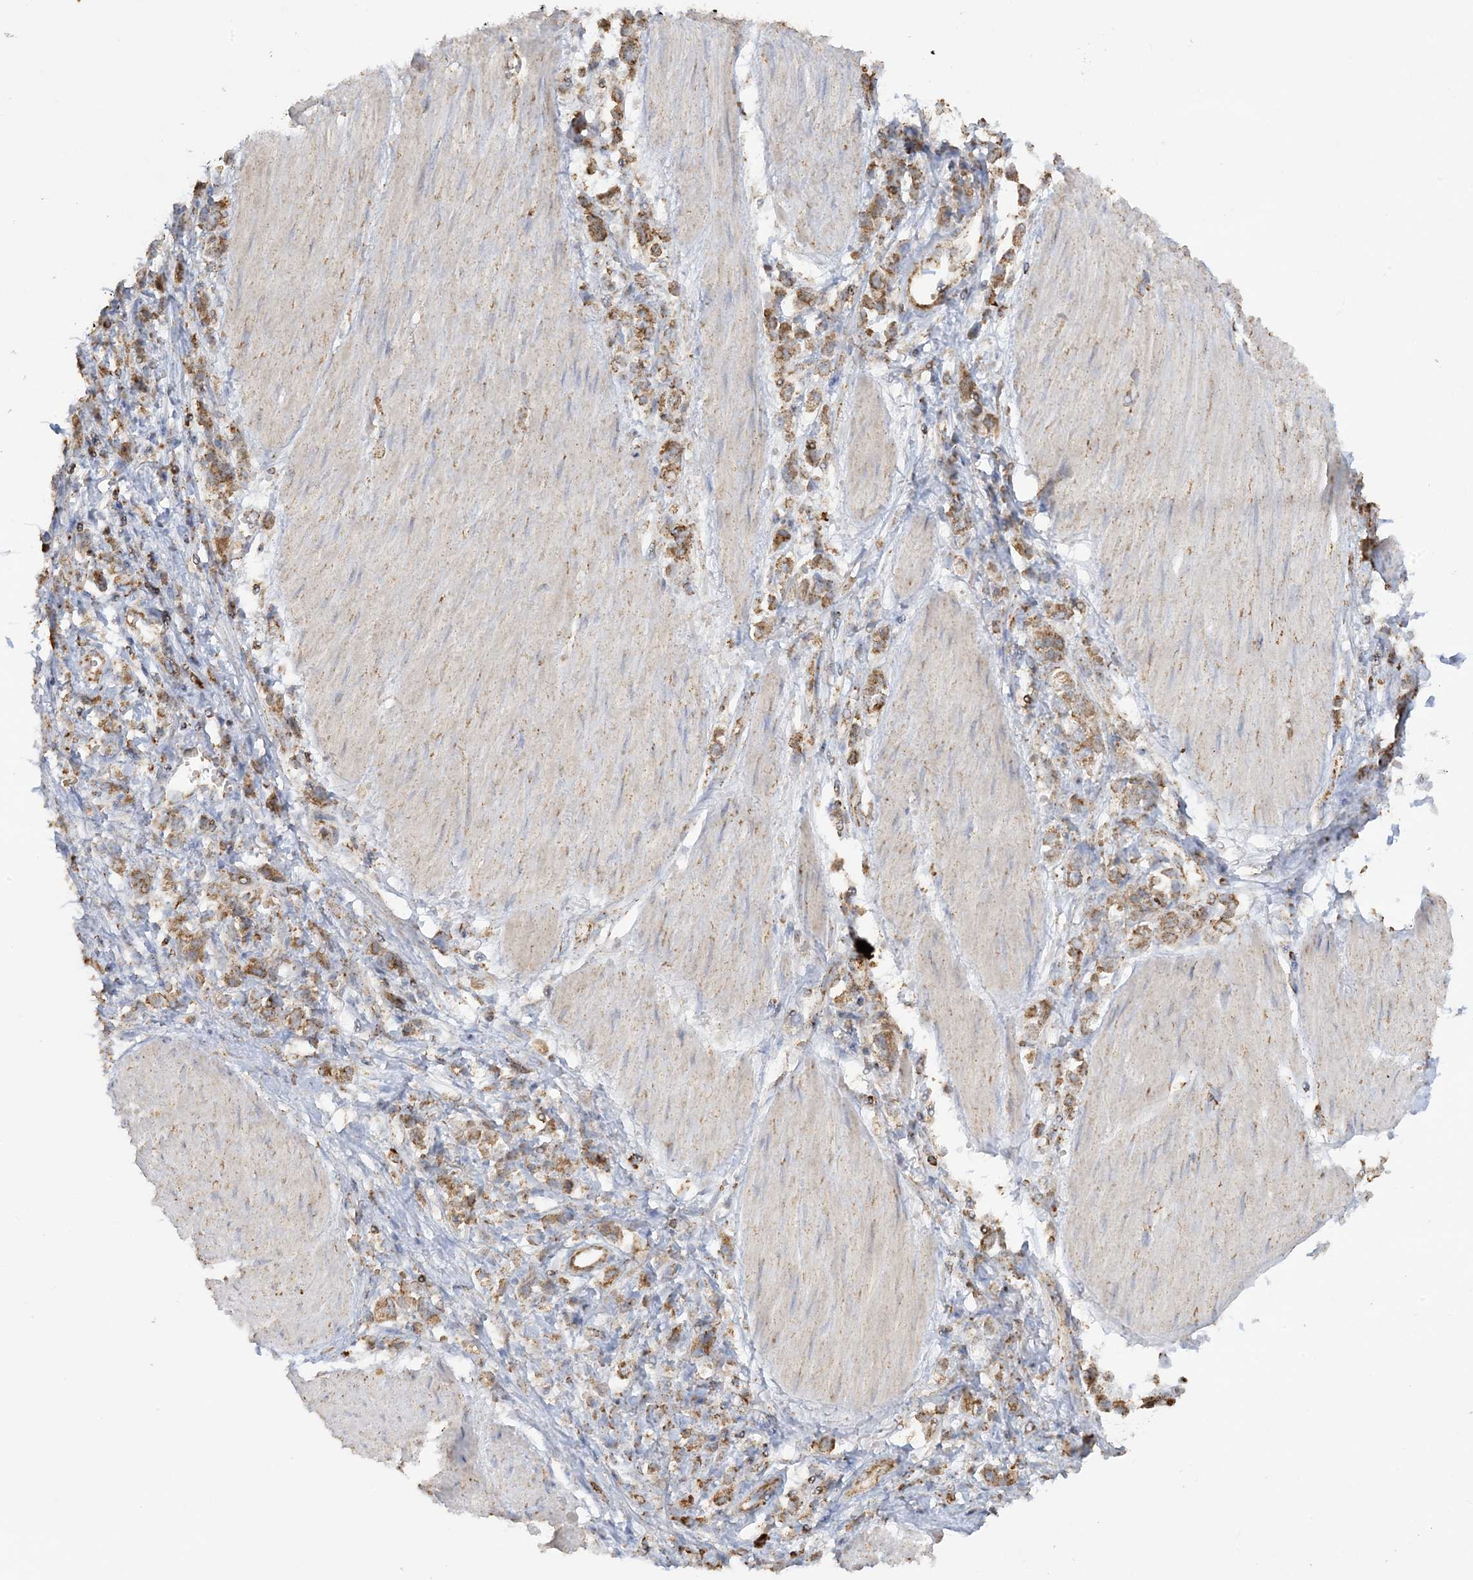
{"staining": {"intensity": "moderate", "quantity": ">75%", "location": "cytoplasmic/membranous"}, "tissue": "stomach cancer", "cell_type": "Tumor cells", "image_type": "cancer", "snomed": [{"axis": "morphology", "description": "Adenocarcinoma, NOS"}, {"axis": "topography", "description": "Stomach"}], "caption": "Moderate cytoplasmic/membranous staining is present in approximately >75% of tumor cells in stomach cancer.", "gene": "AGA", "patient": {"sex": "female", "age": 76}}